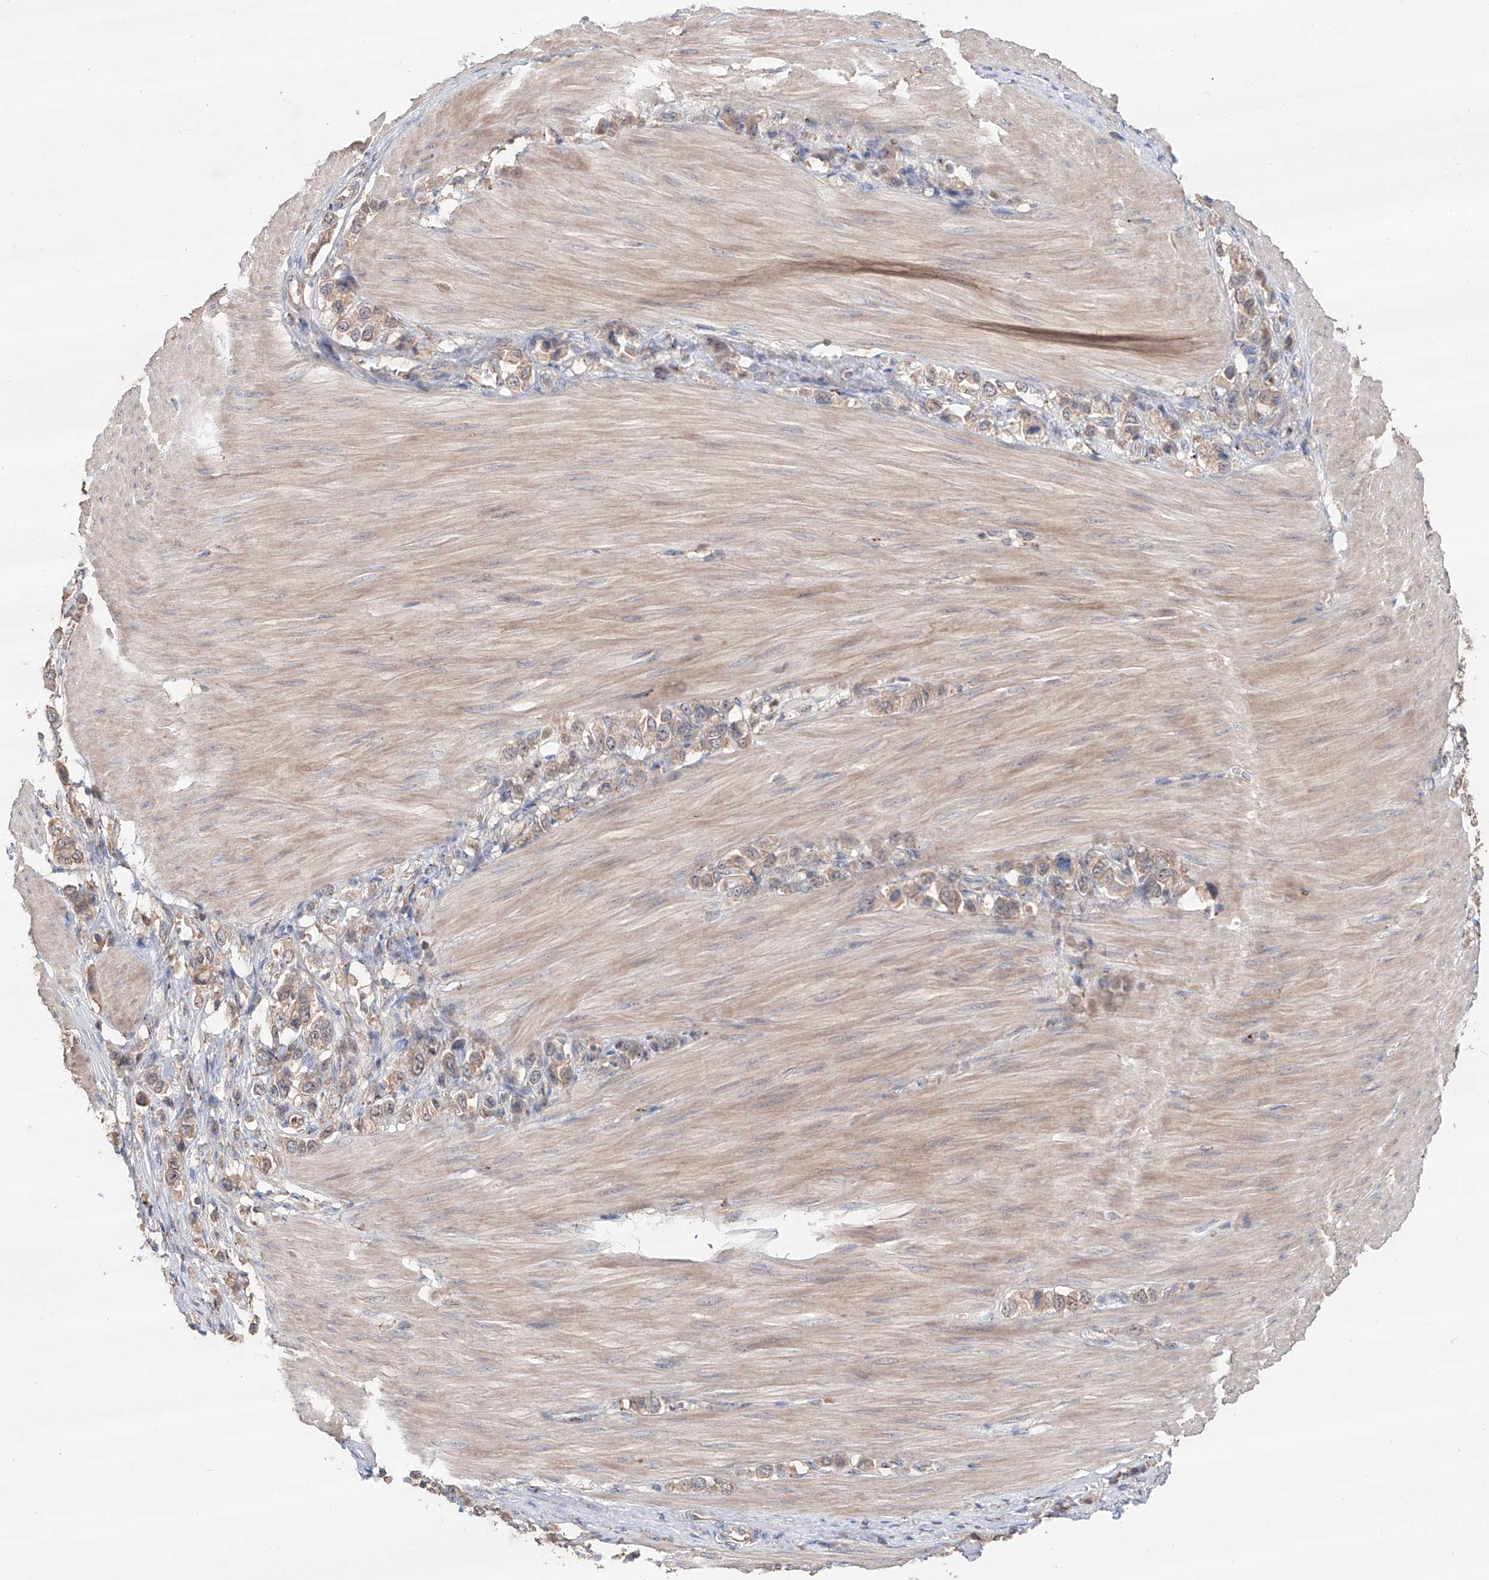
{"staining": {"intensity": "weak", "quantity": ">75%", "location": "cytoplasmic/membranous"}, "tissue": "stomach cancer", "cell_type": "Tumor cells", "image_type": "cancer", "snomed": [{"axis": "morphology", "description": "Adenocarcinoma, NOS"}, {"axis": "topography", "description": "Stomach"}], "caption": "There is low levels of weak cytoplasmic/membranous positivity in tumor cells of stomach cancer (adenocarcinoma), as demonstrated by immunohistochemical staining (brown color).", "gene": "EDN1", "patient": {"sex": "female", "age": 65}}